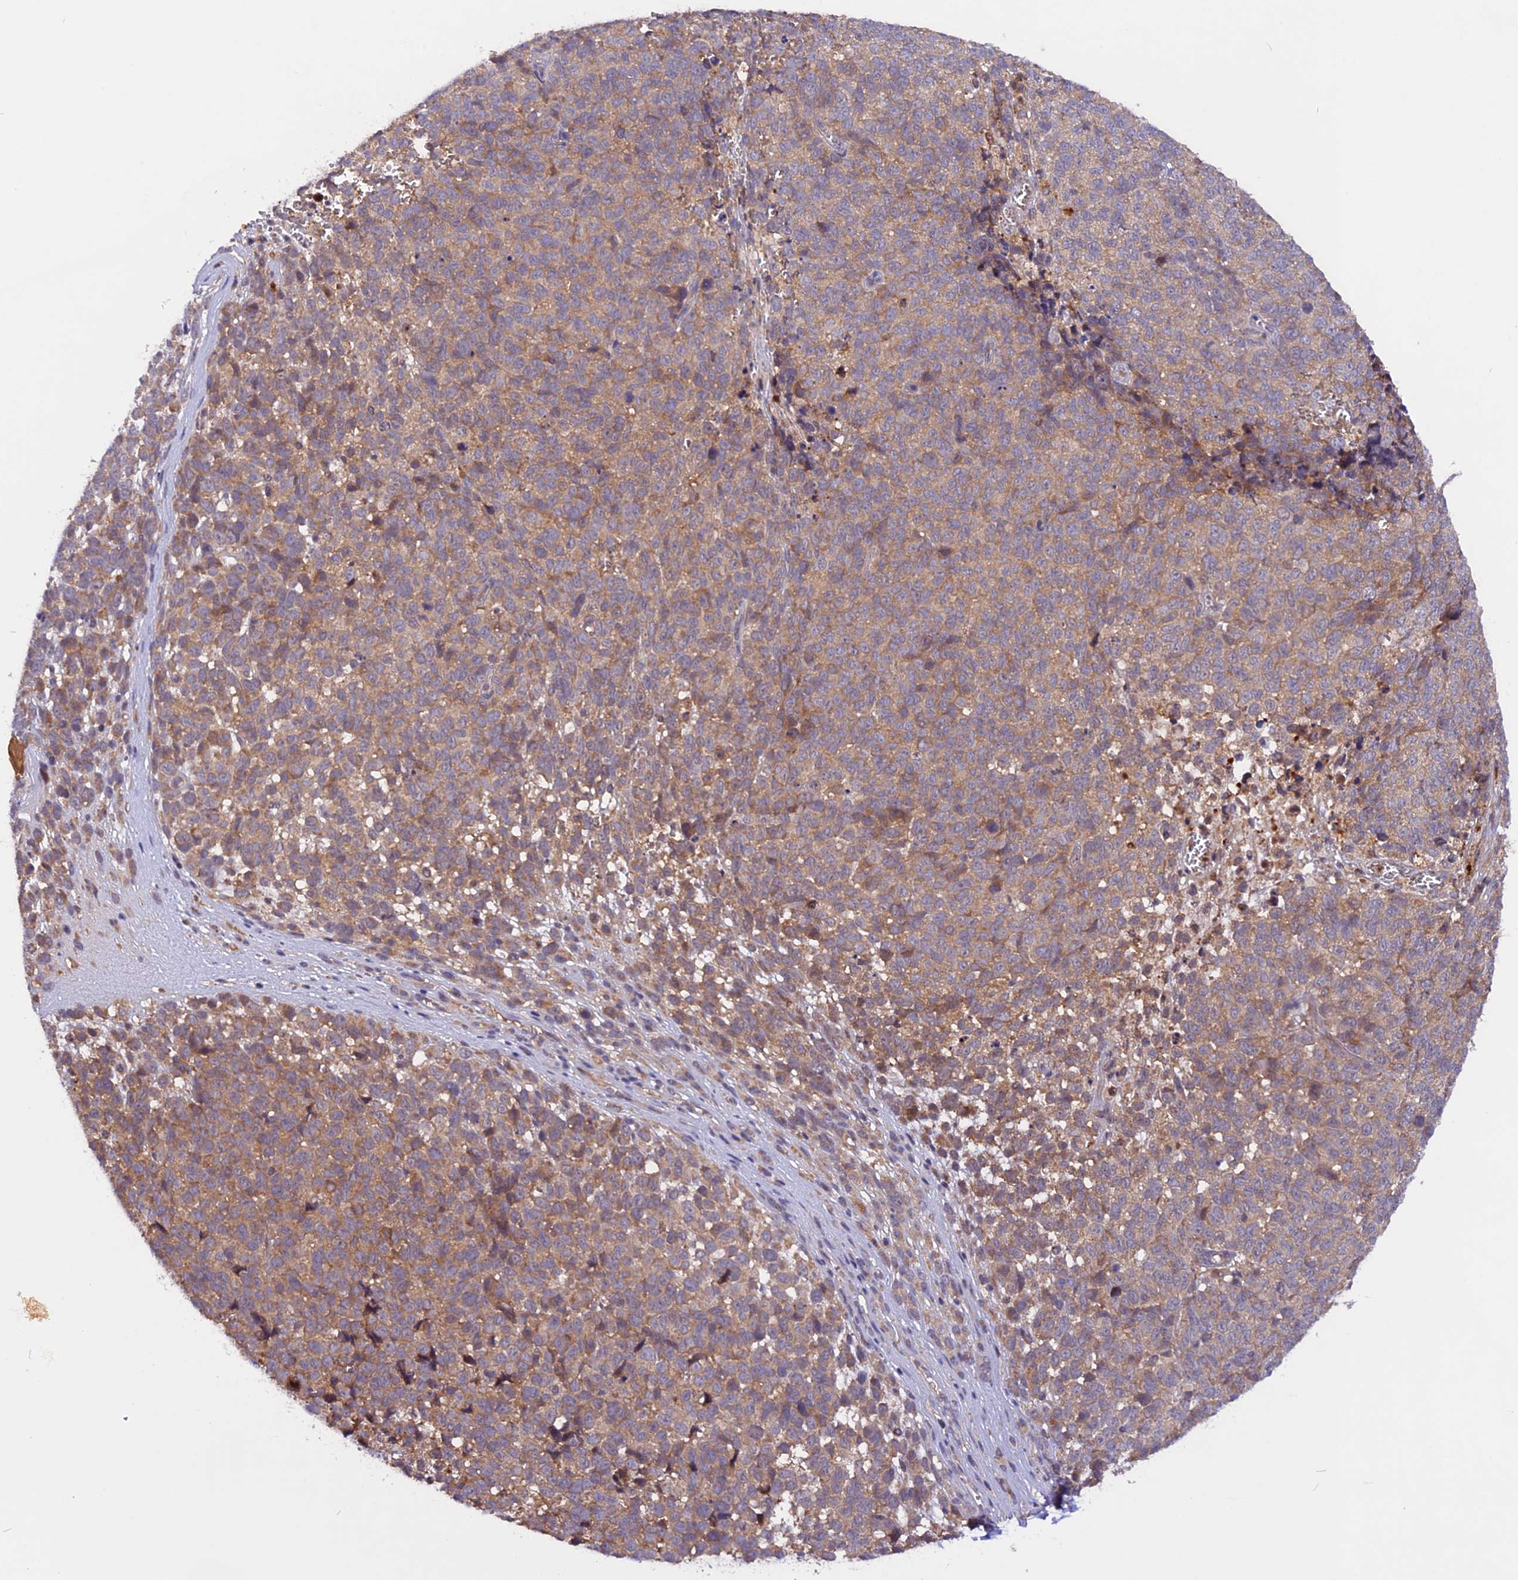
{"staining": {"intensity": "moderate", "quantity": ">75%", "location": "cytoplasmic/membranous"}, "tissue": "melanoma", "cell_type": "Tumor cells", "image_type": "cancer", "snomed": [{"axis": "morphology", "description": "Malignant melanoma, NOS"}, {"axis": "topography", "description": "Nose, NOS"}], "caption": "A histopathology image showing moderate cytoplasmic/membranous staining in approximately >75% of tumor cells in melanoma, as visualized by brown immunohistochemical staining.", "gene": "MARK4", "patient": {"sex": "female", "age": 48}}